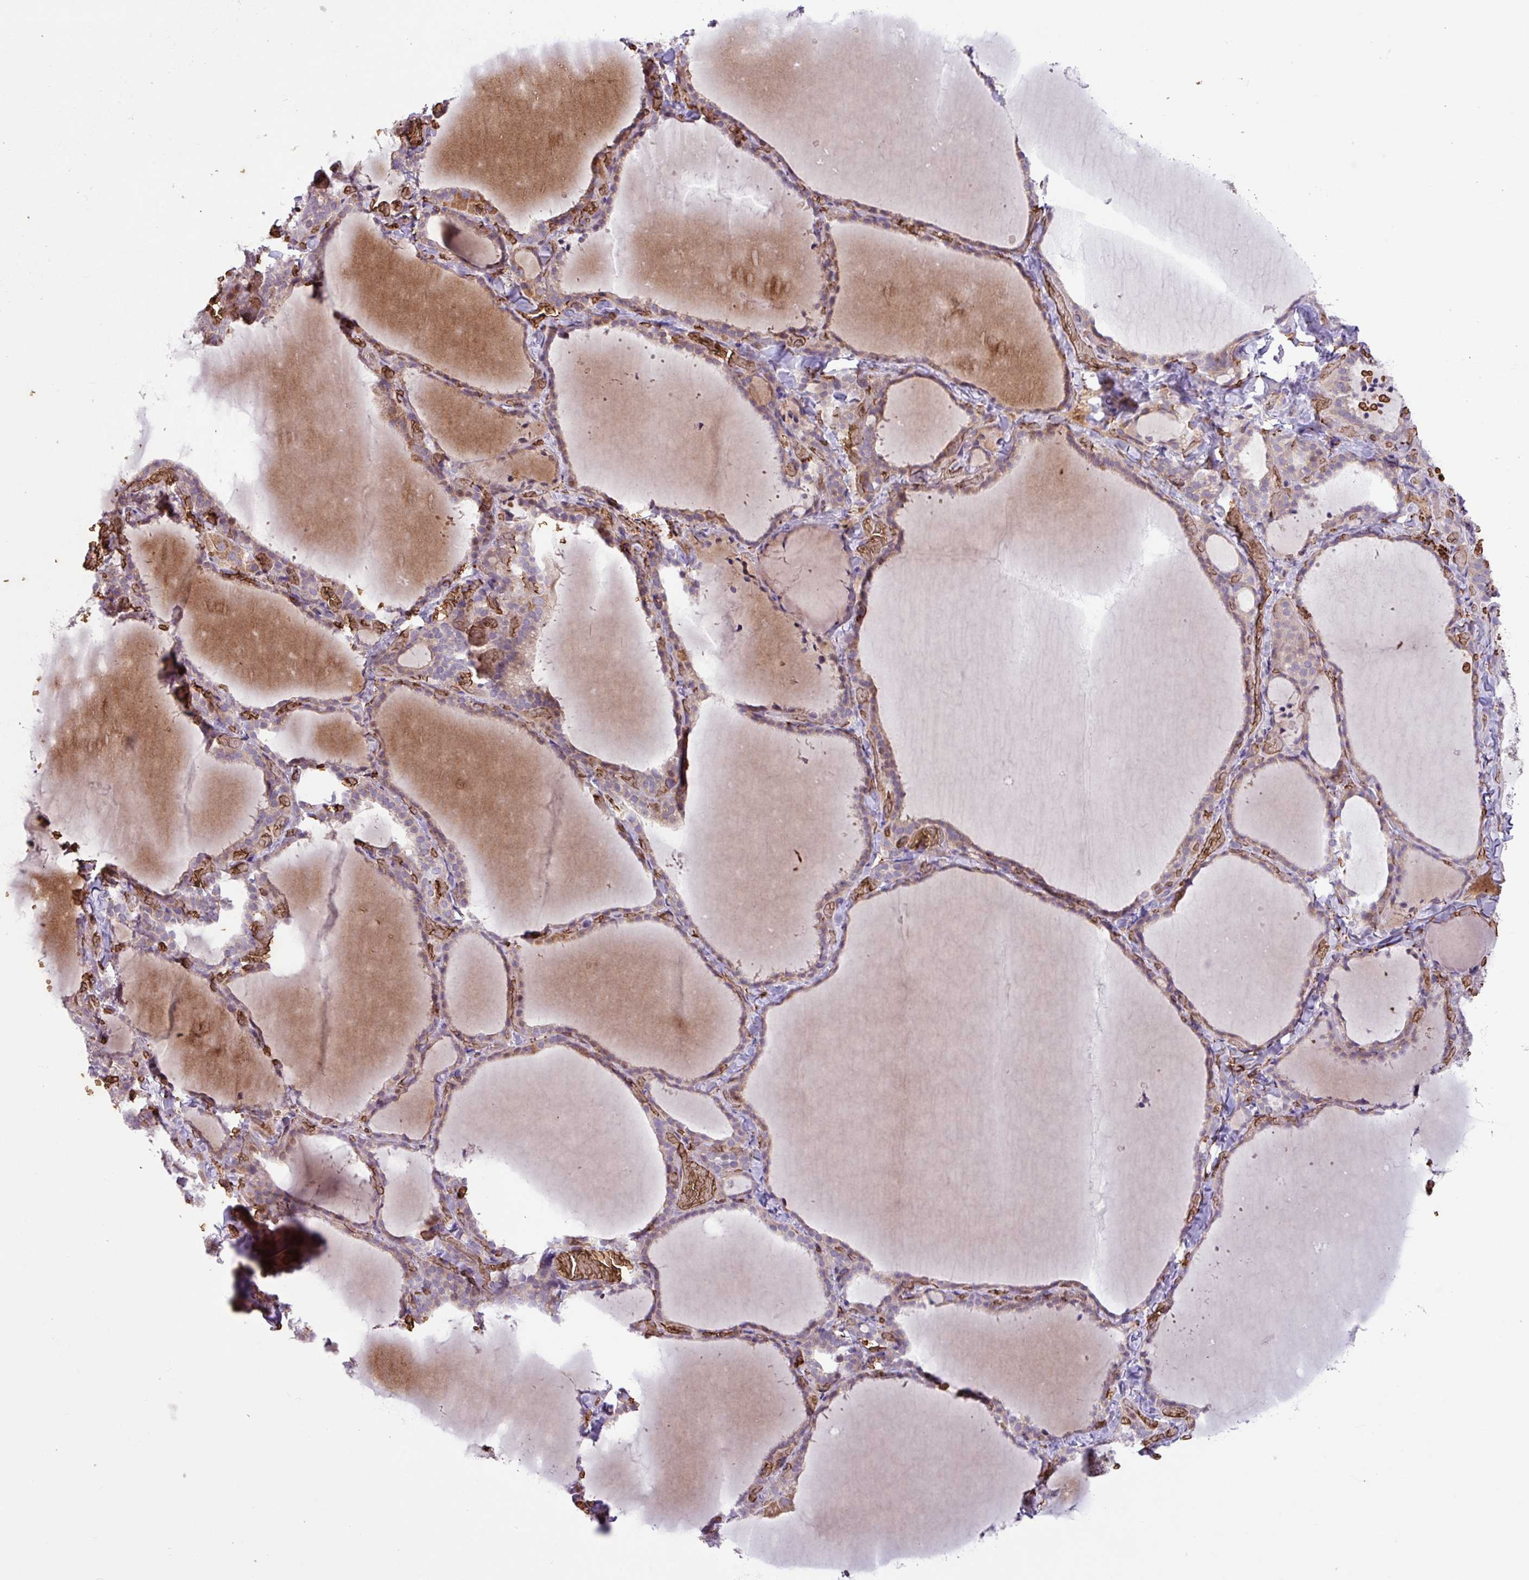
{"staining": {"intensity": "weak", "quantity": "25%-75%", "location": "cytoplasmic/membranous,nuclear"}, "tissue": "thyroid gland", "cell_type": "Glandular cells", "image_type": "normal", "snomed": [{"axis": "morphology", "description": "Normal tissue, NOS"}, {"axis": "topography", "description": "Thyroid gland"}], "caption": "IHC photomicrograph of normal thyroid gland stained for a protein (brown), which shows low levels of weak cytoplasmic/membranous,nuclear expression in approximately 25%-75% of glandular cells.", "gene": "RAD21L1", "patient": {"sex": "female", "age": 22}}